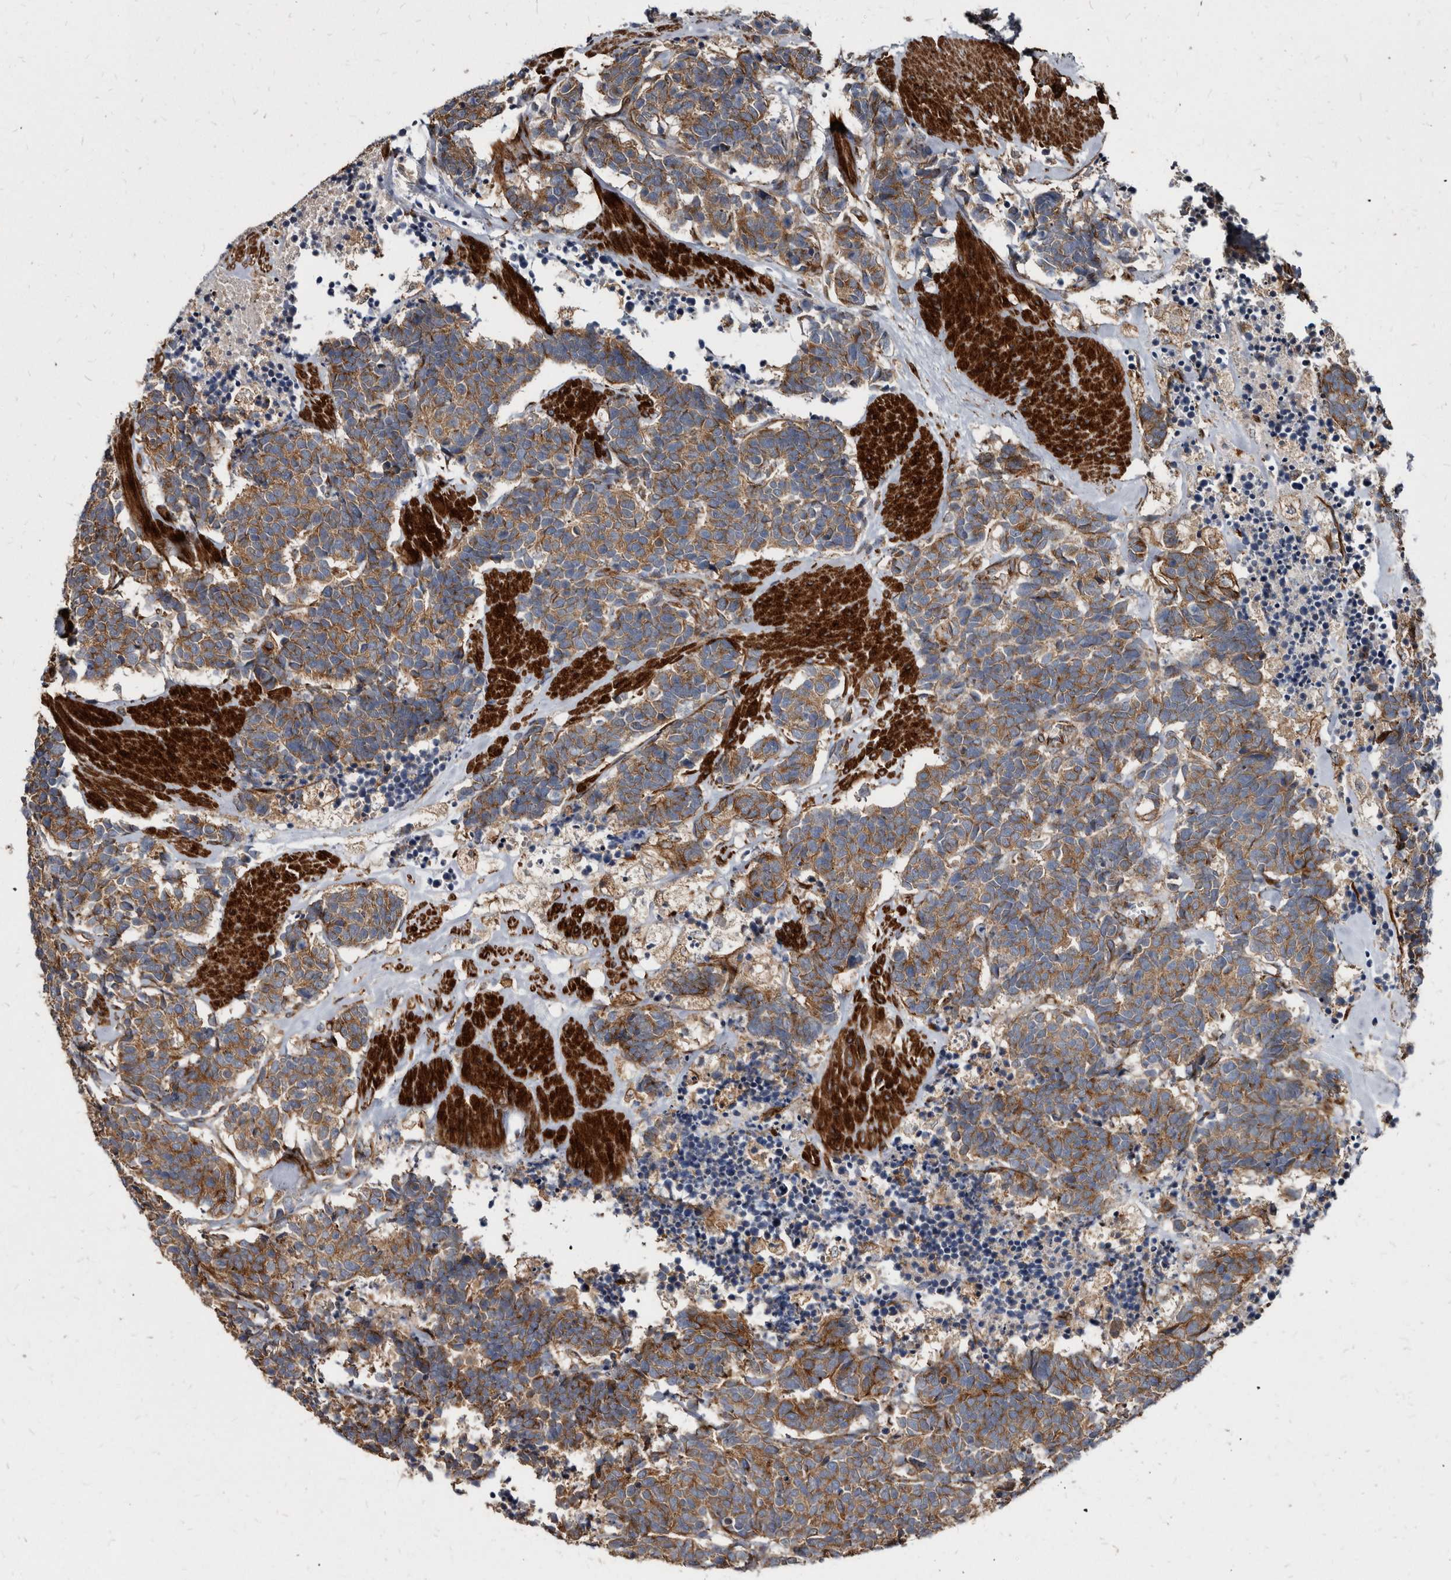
{"staining": {"intensity": "moderate", "quantity": ">75%", "location": "cytoplasmic/membranous"}, "tissue": "carcinoid", "cell_type": "Tumor cells", "image_type": "cancer", "snomed": [{"axis": "morphology", "description": "Carcinoma, NOS"}, {"axis": "morphology", "description": "Carcinoid, malignant, NOS"}, {"axis": "topography", "description": "Urinary bladder"}], "caption": "Carcinoid stained for a protein demonstrates moderate cytoplasmic/membranous positivity in tumor cells. The staining is performed using DAB brown chromogen to label protein expression. The nuclei are counter-stained blue using hematoxylin.", "gene": "KCTD20", "patient": {"sex": "male", "age": 57}}